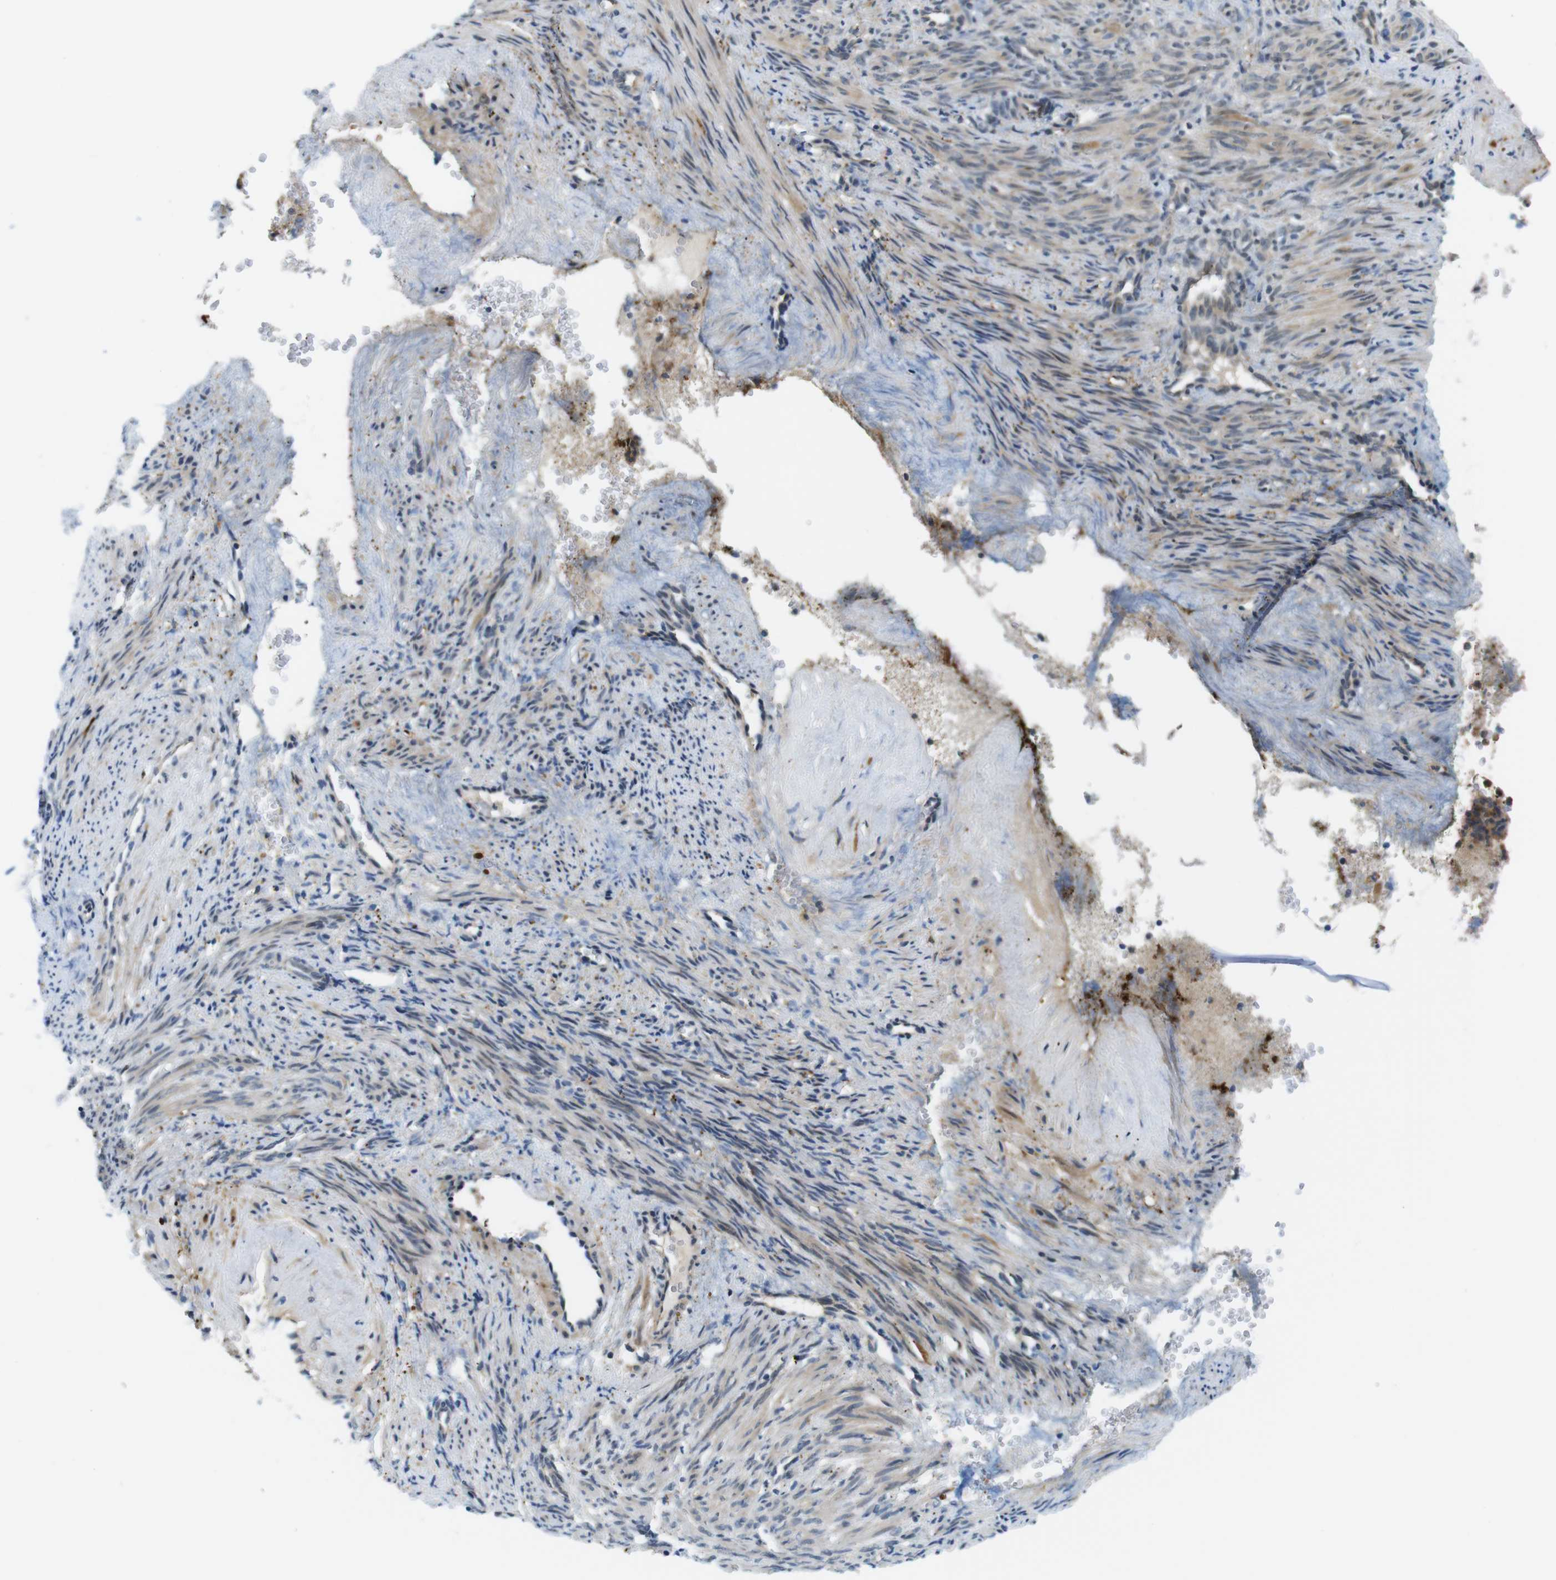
{"staining": {"intensity": "weak", "quantity": ">75%", "location": "cytoplasmic/membranous"}, "tissue": "smooth muscle", "cell_type": "Smooth muscle cells", "image_type": "normal", "snomed": [{"axis": "morphology", "description": "Normal tissue, NOS"}, {"axis": "topography", "description": "Endometrium"}], "caption": "A micrograph showing weak cytoplasmic/membranous positivity in about >75% of smooth muscle cells in benign smooth muscle, as visualized by brown immunohistochemical staining.", "gene": "ZDHHC3", "patient": {"sex": "female", "age": 33}}